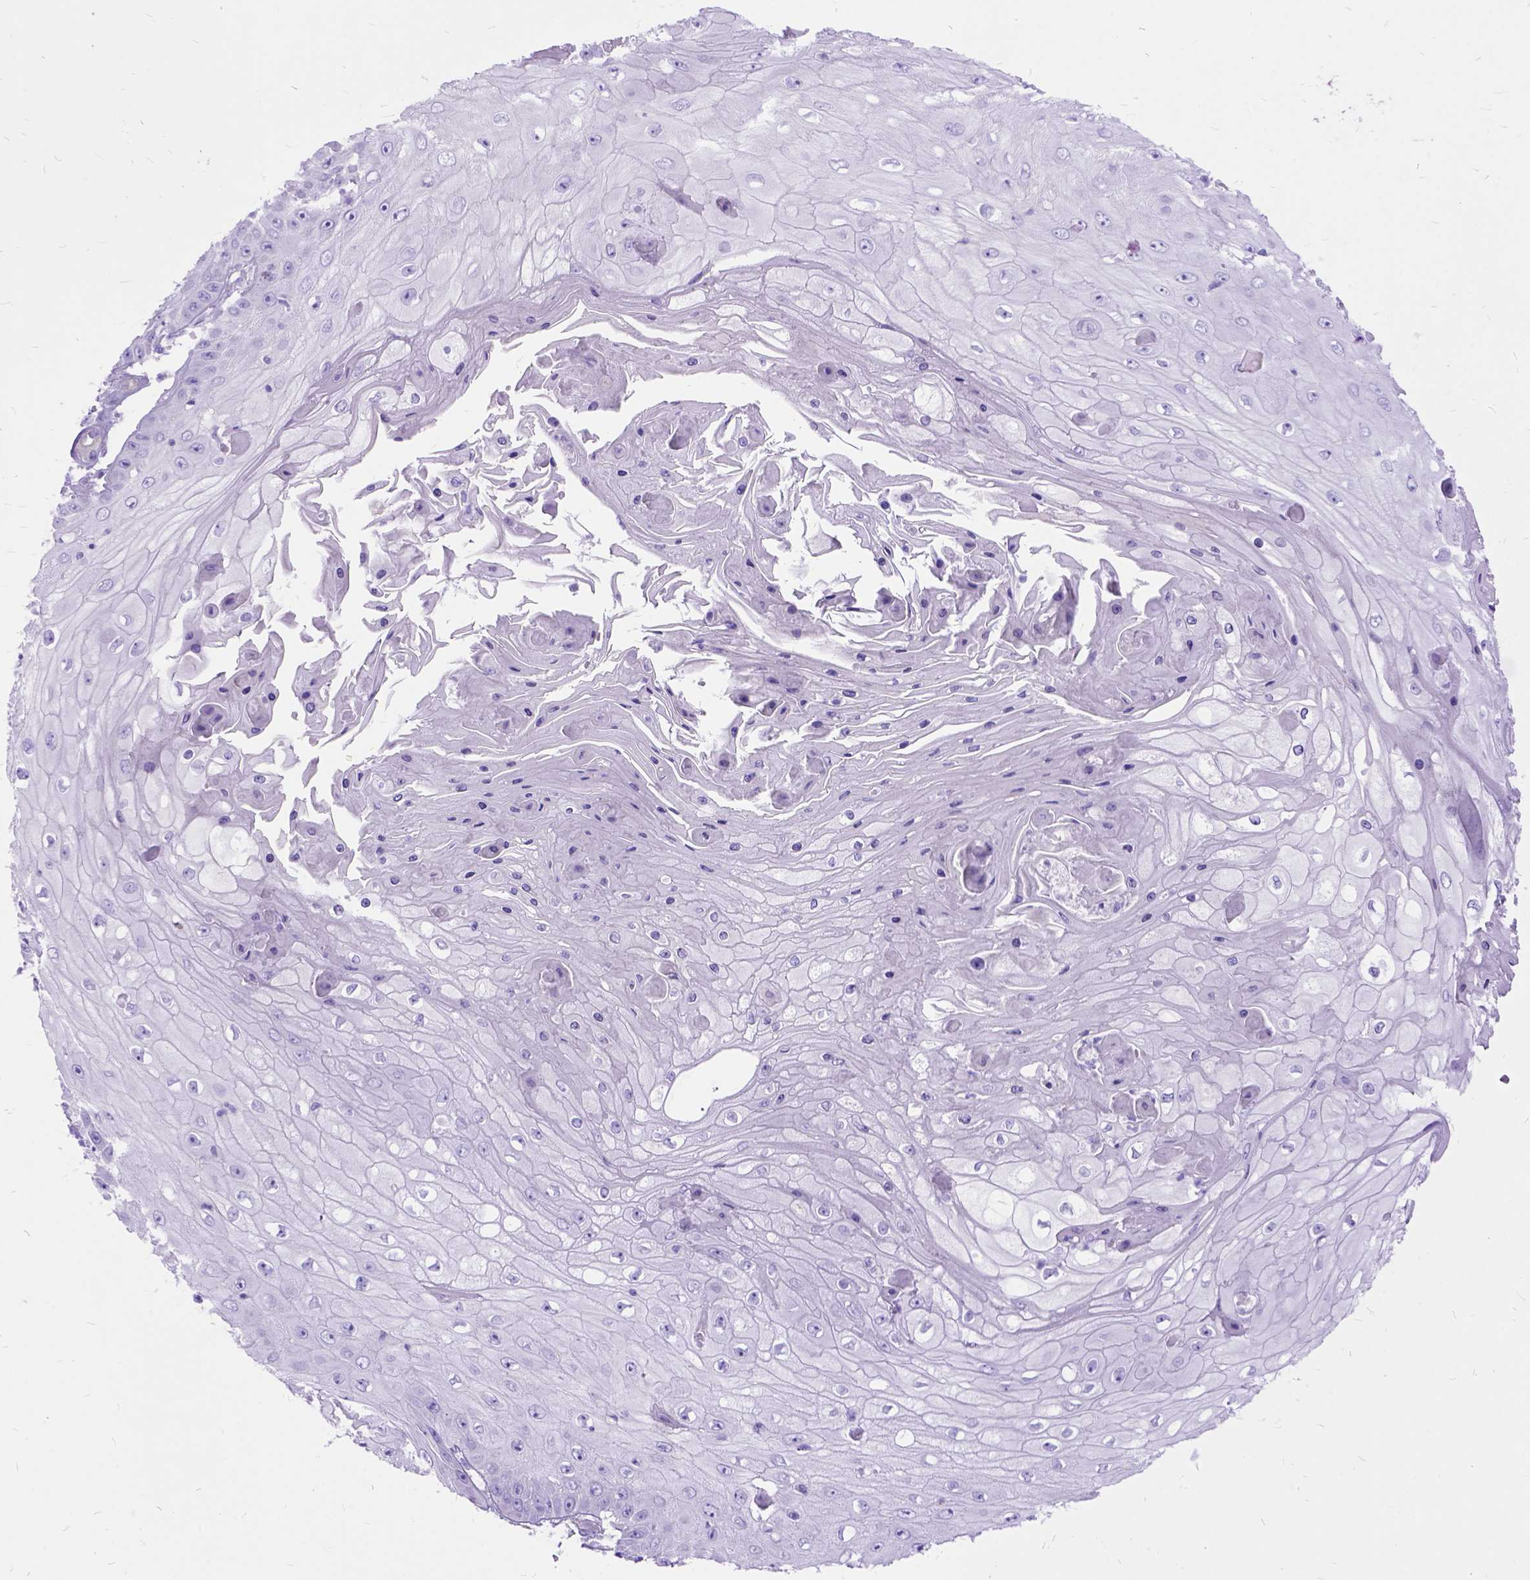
{"staining": {"intensity": "negative", "quantity": "none", "location": "none"}, "tissue": "skin cancer", "cell_type": "Tumor cells", "image_type": "cancer", "snomed": [{"axis": "morphology", "description": "Squamous cell carcinoma, NOS"}, {"axis": "topography", "description": "Skin"}], "caption": "The histopathology image reveals no staining of tumor cells in skin squamous cell carcinoma. The staining is performed using DAB (3,3'-diaminobenzidine) brown chromogen with nuclei counter-stained in using hematoxylin.", "gene": "ARL9", "patient": {"sex": "male", "age": 70}}